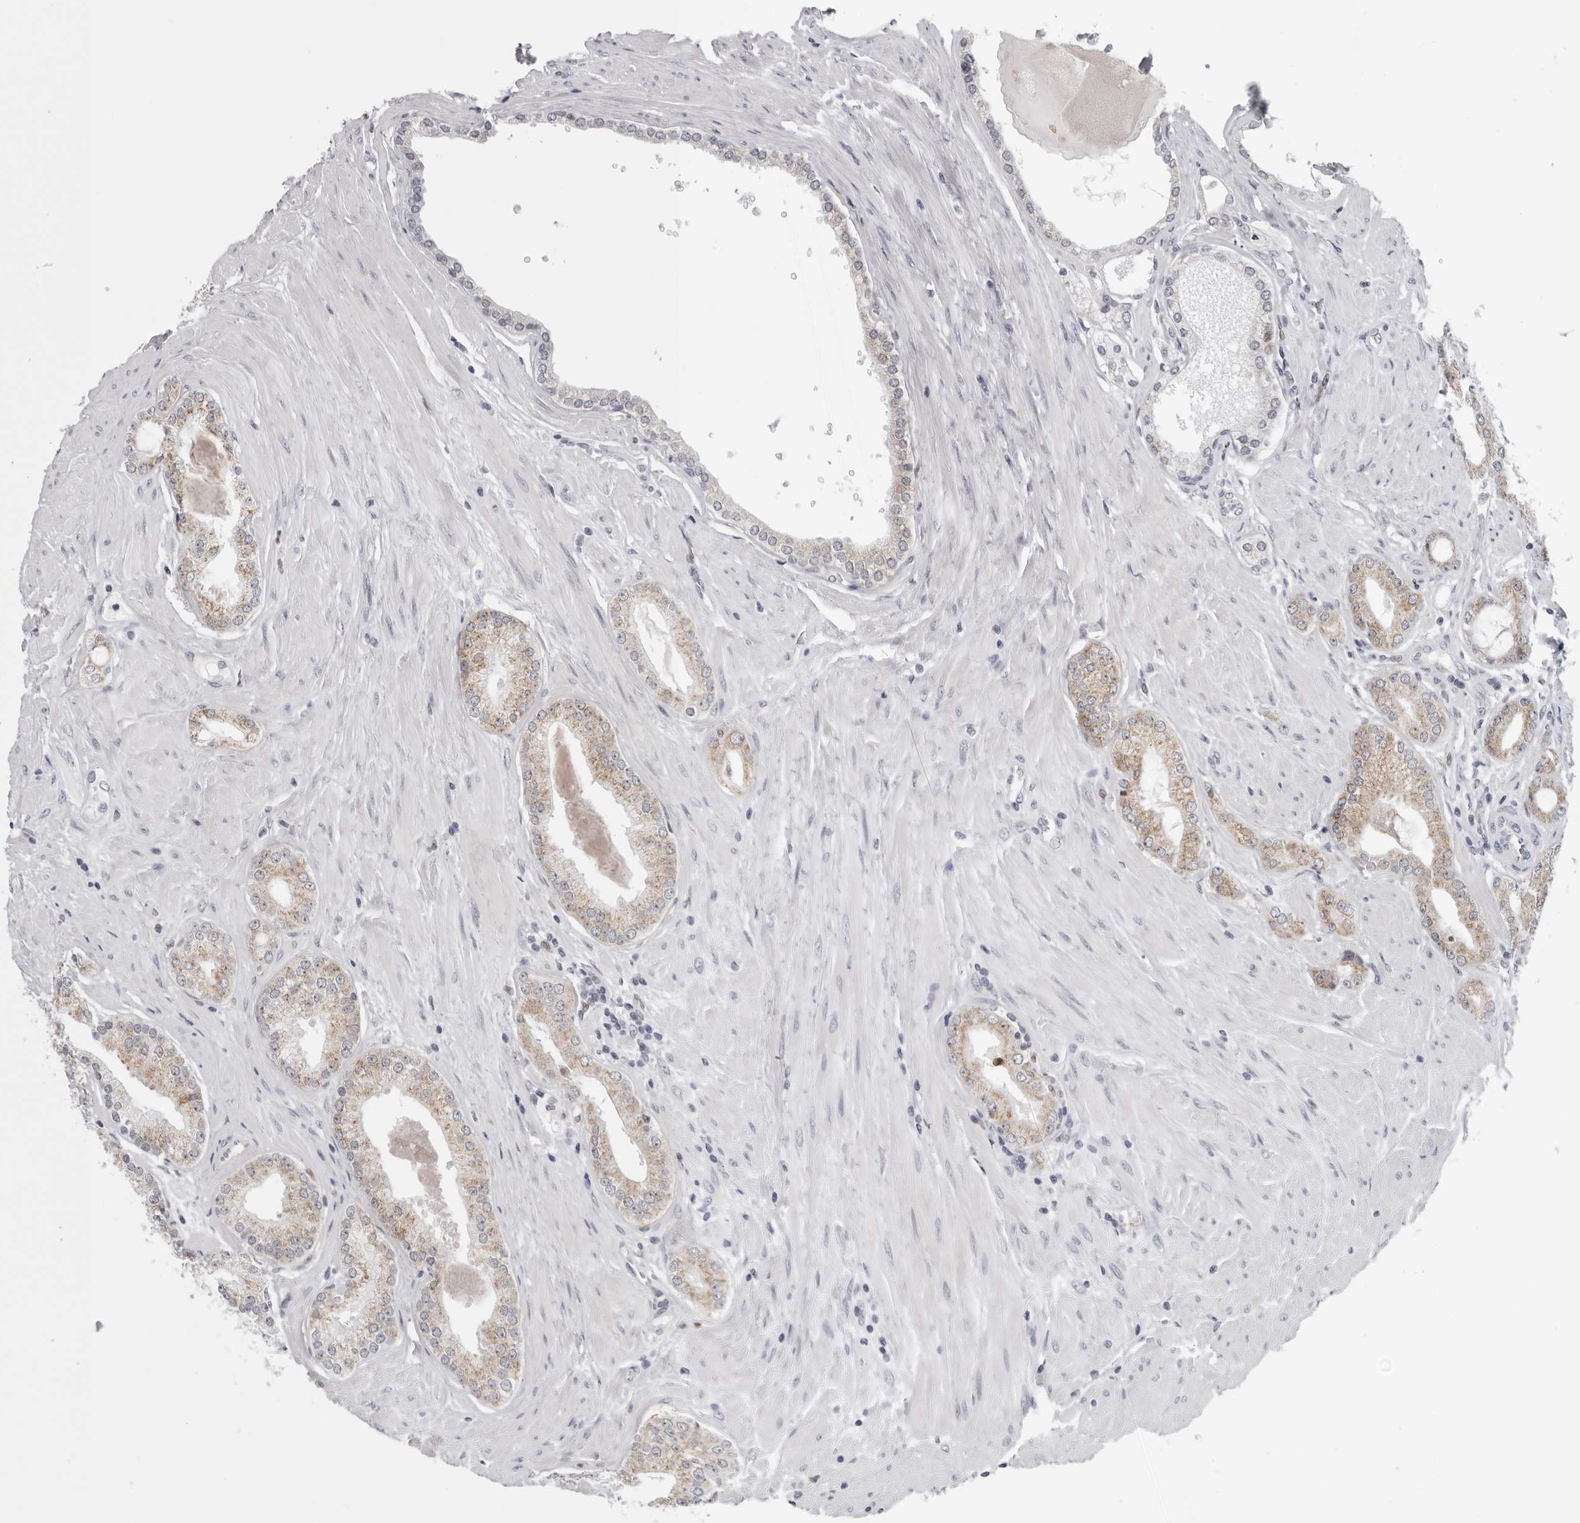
{"staining": {"intensity": "weak", "quantity": ">75%", "location": "cytoplasmic/membranous"}, "tissue": "prostate cancer", "cell_type": "Tumor cells", "image_type": "cancer", "snomed": [{"axis": "morphology", "description": "Adenocarcinoma, Low grade"}, {"axis": "topography", "description": "Prostate"}], "caption": "Immunohistochemistry of prostate low-grade adenocarcinoma reveals low levels of weak cytoplasmic/membranous expression in about >75% of tumor cells.", "gene": "CPT2", "patient": {"sex": "male", "age": 62}}